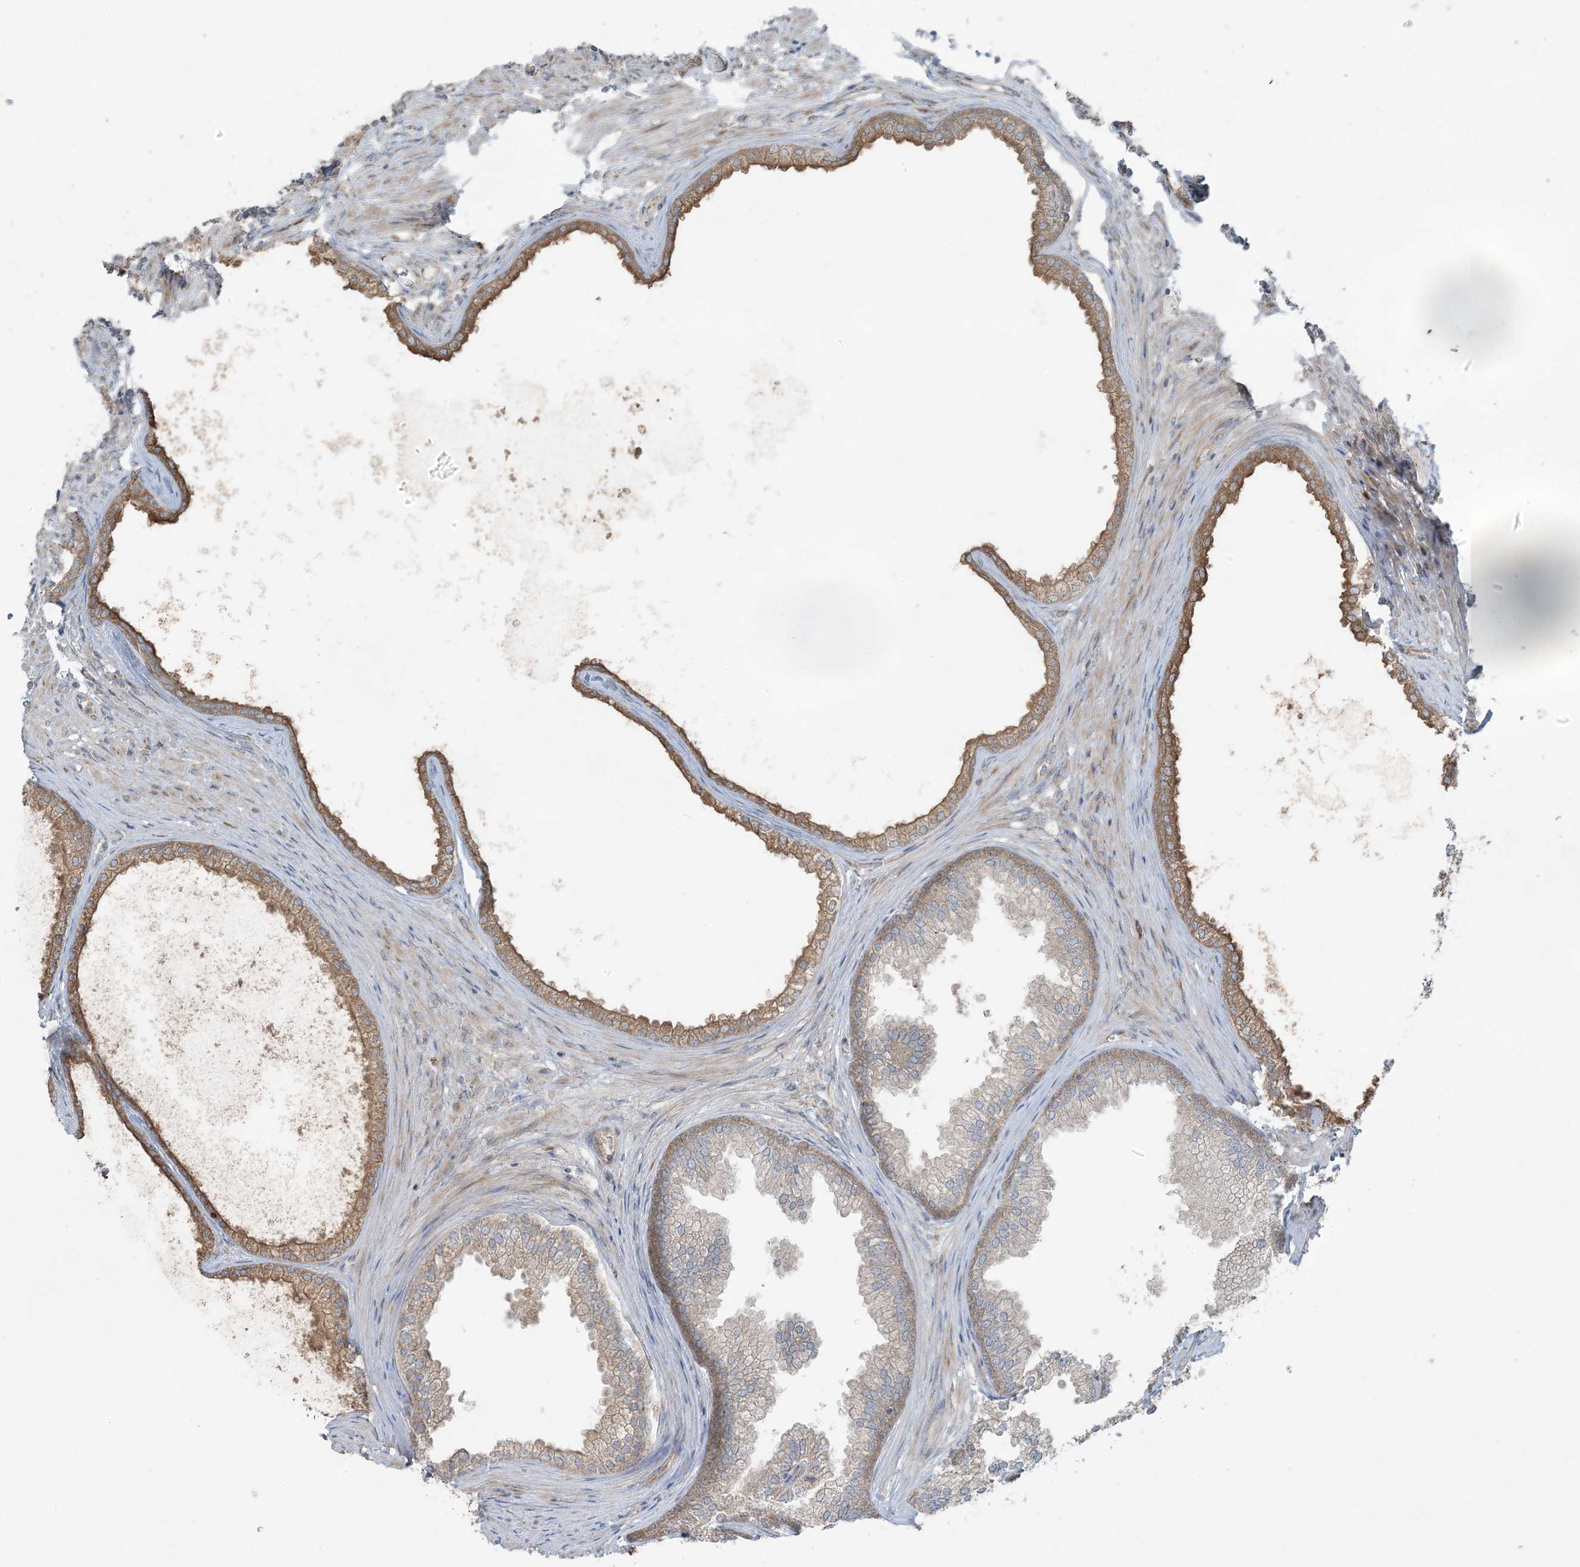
{"staining": {"intensity": "moderate", "quantity": ">75%", "location": "cytoplasmic/membranous"}, "tissue": "prostate", "cell_type": "Glandular cells", "image_type": "normal", "snomed": [{"axis": "morphology", "description": "Normal tissue, NOS"}, {"axis": "topography", "description": "Prostate"}], "caption": "A photomicrograph of human prostate stained for a protein displays moderate cytoplasmic/membranous brown staining in glandular cells.", "gene": "ZNF263", "patient": {"sex": "male", "age": 76}}